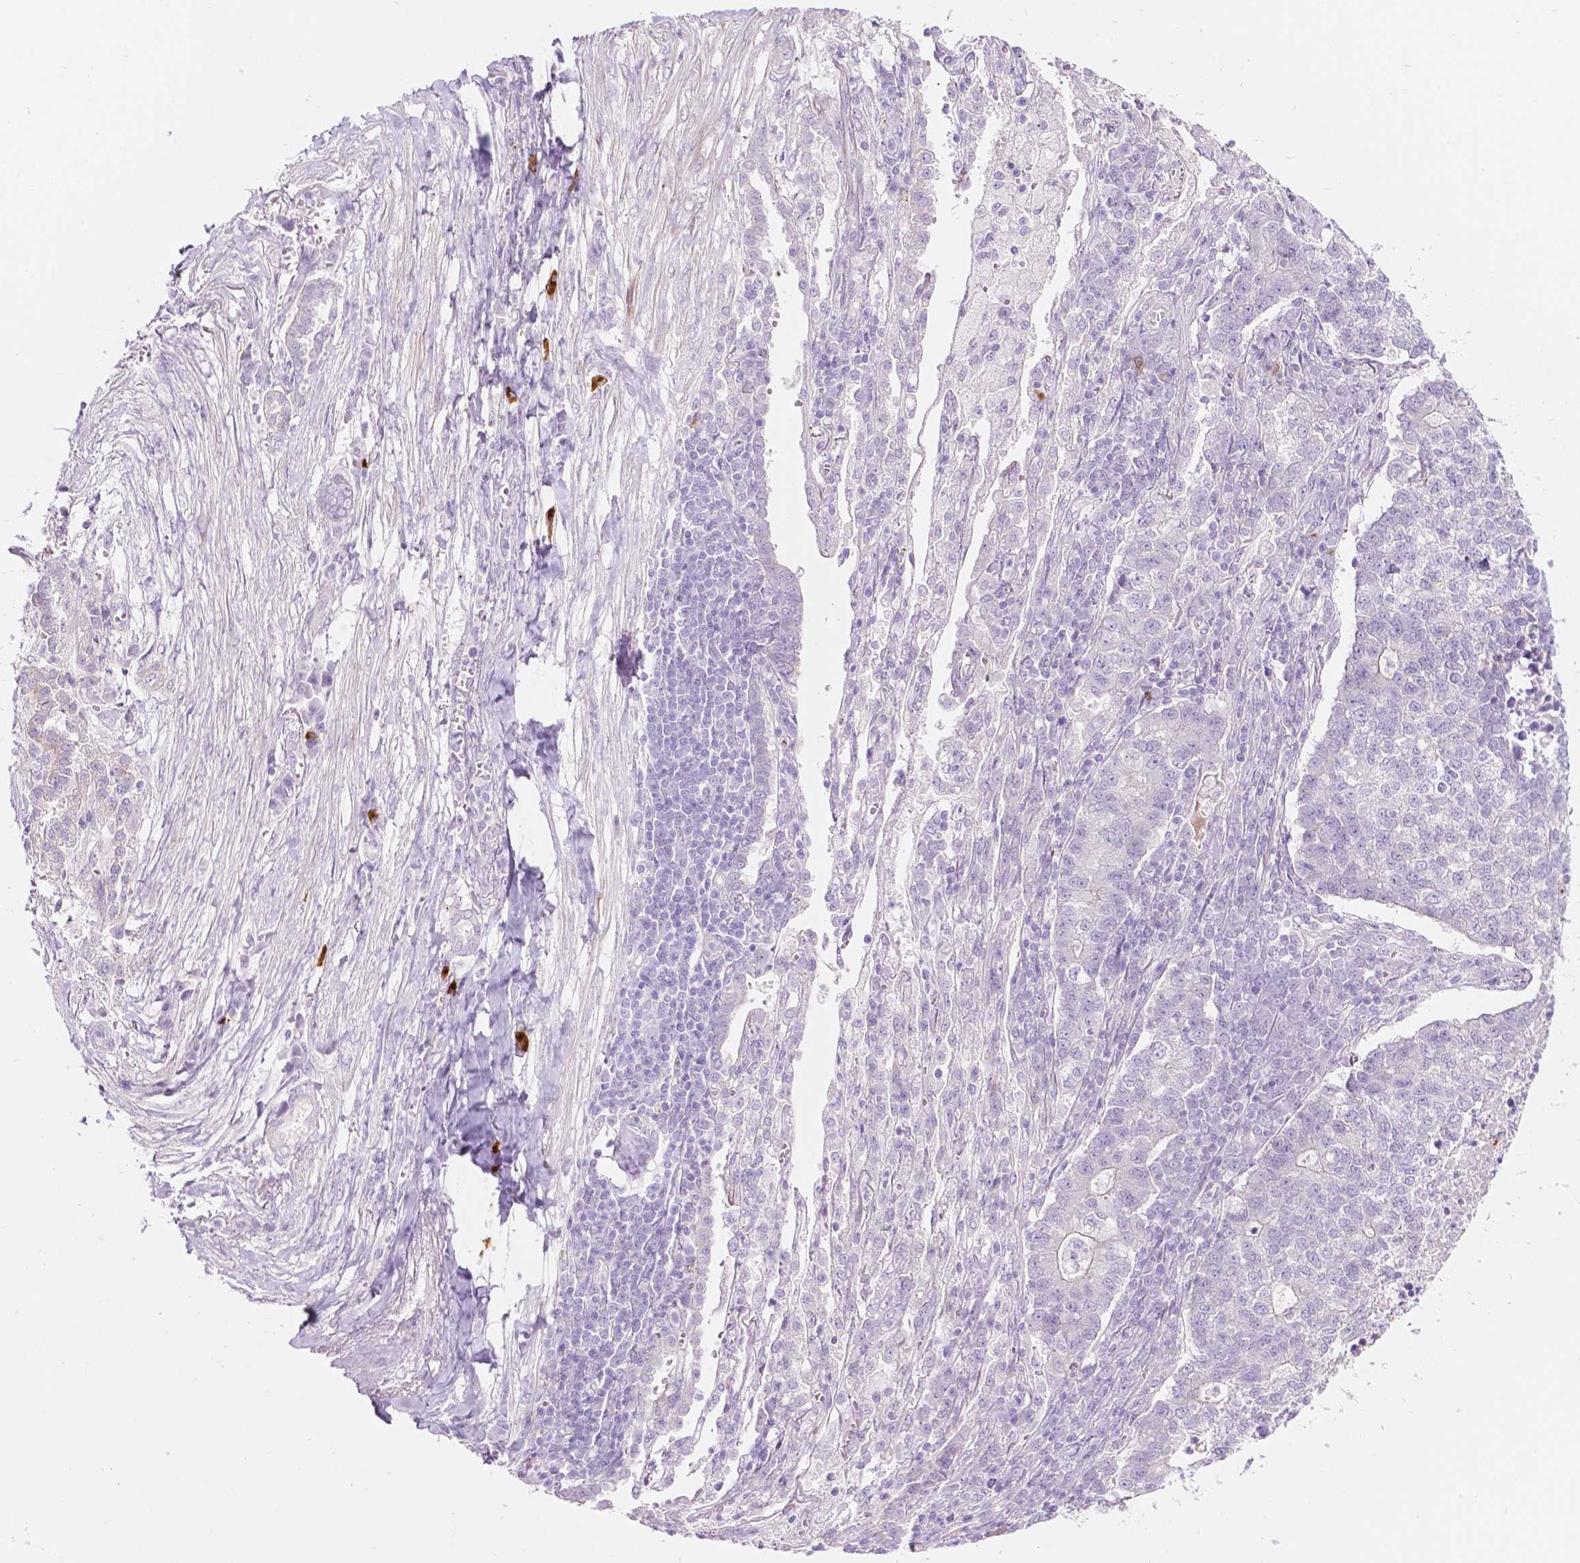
{"staining": {"intensity": "negative", "quantity": "none", "location": "none"}, "tissue": "lung cancer", "cell_type": "Tumor cells", "image_type": "cancer", "snomed": [{"axis": "morphology", "description": "Adenocarcinoma, NOS"}, {"axis": "topography", "description": "Lung"}], "caption": "The histopathology image exhibits no significant staining in tumor cells of adenocarcinoma (lung).", "gene": "NOS1AP", "patient": {"sex": "male", "age": 57}}